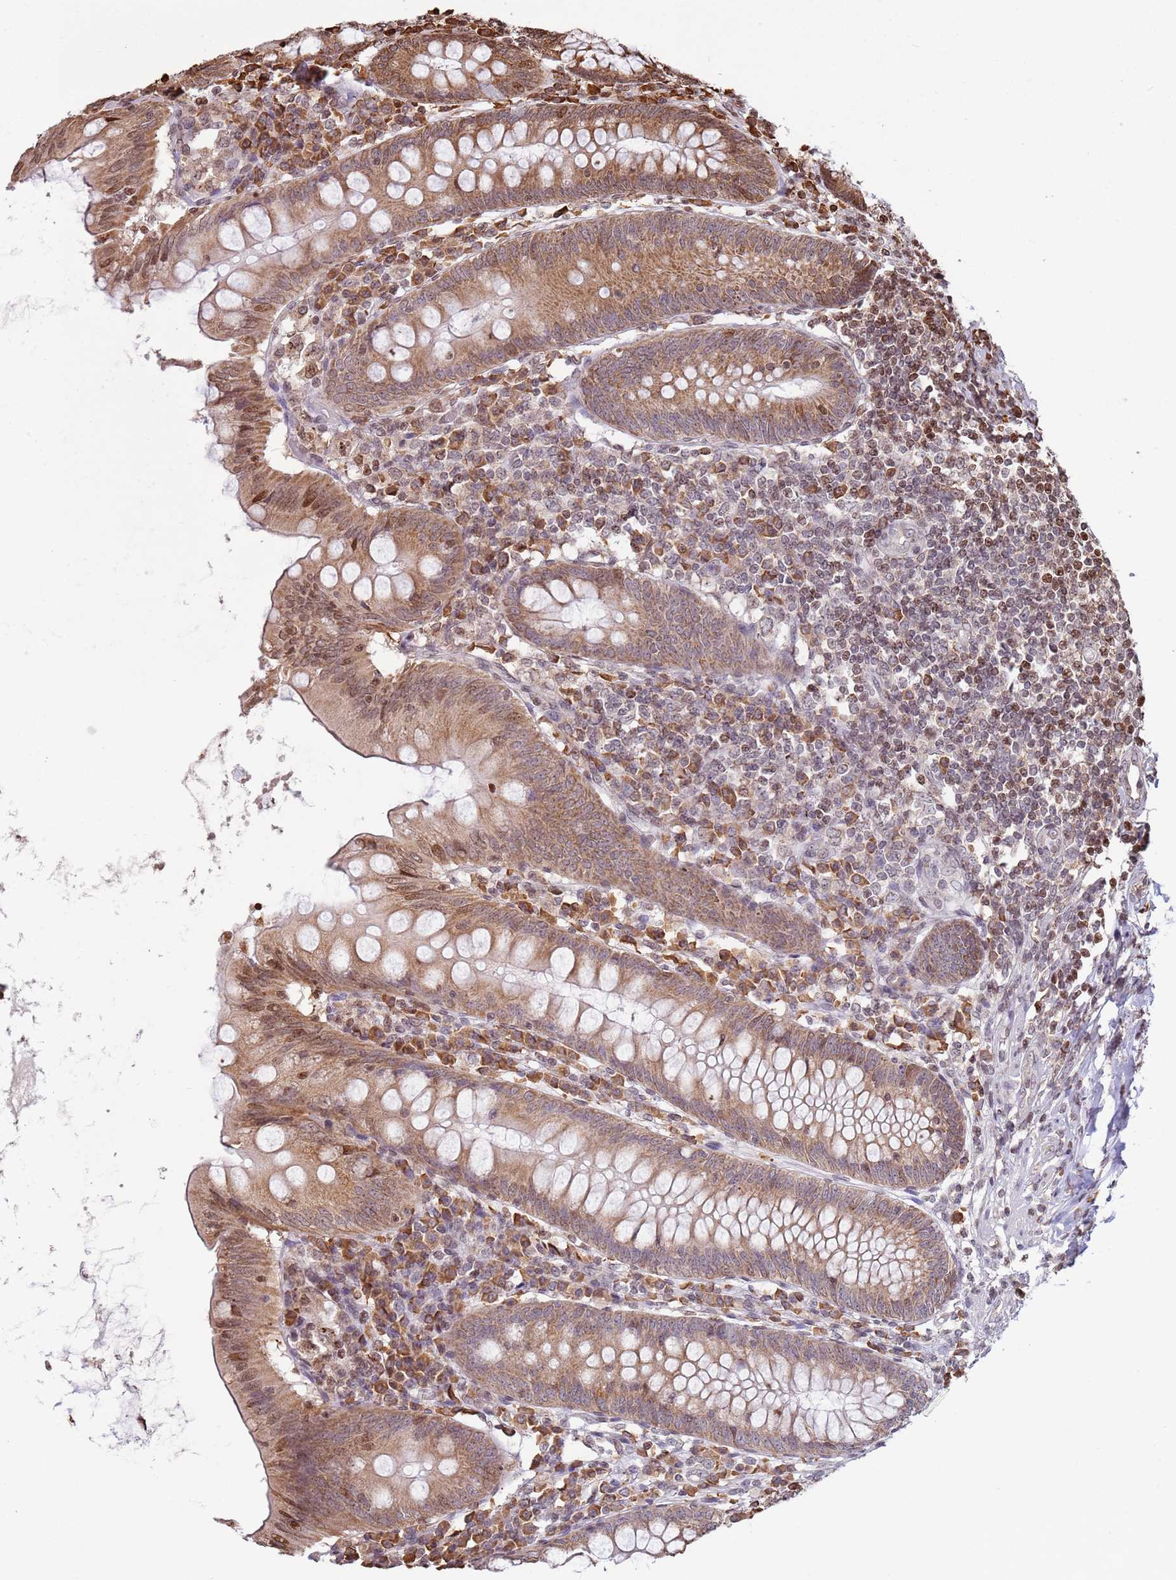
{"staining": {"intensity": "moderate", "quantity": ">75%", "location": "cytoplasmic/membranous,nuclear"}, "tissue": "appendix", "cell_type": "Glandular cells", "image_type": "normal", "snomed": [{"axis": "morphology", "description": "Normal tissue, NOS"}, {"axis": "topography", "description": "Appendix"}], "caption": "Benign appendix demonstrates moderate cytoplasmic/membranous,nuclear expression in approximately >75% of glandular cells, visualized by immunohistochemistry.", "gene": "SCAF1", "patient": {"sex": "female", "age": 54}}